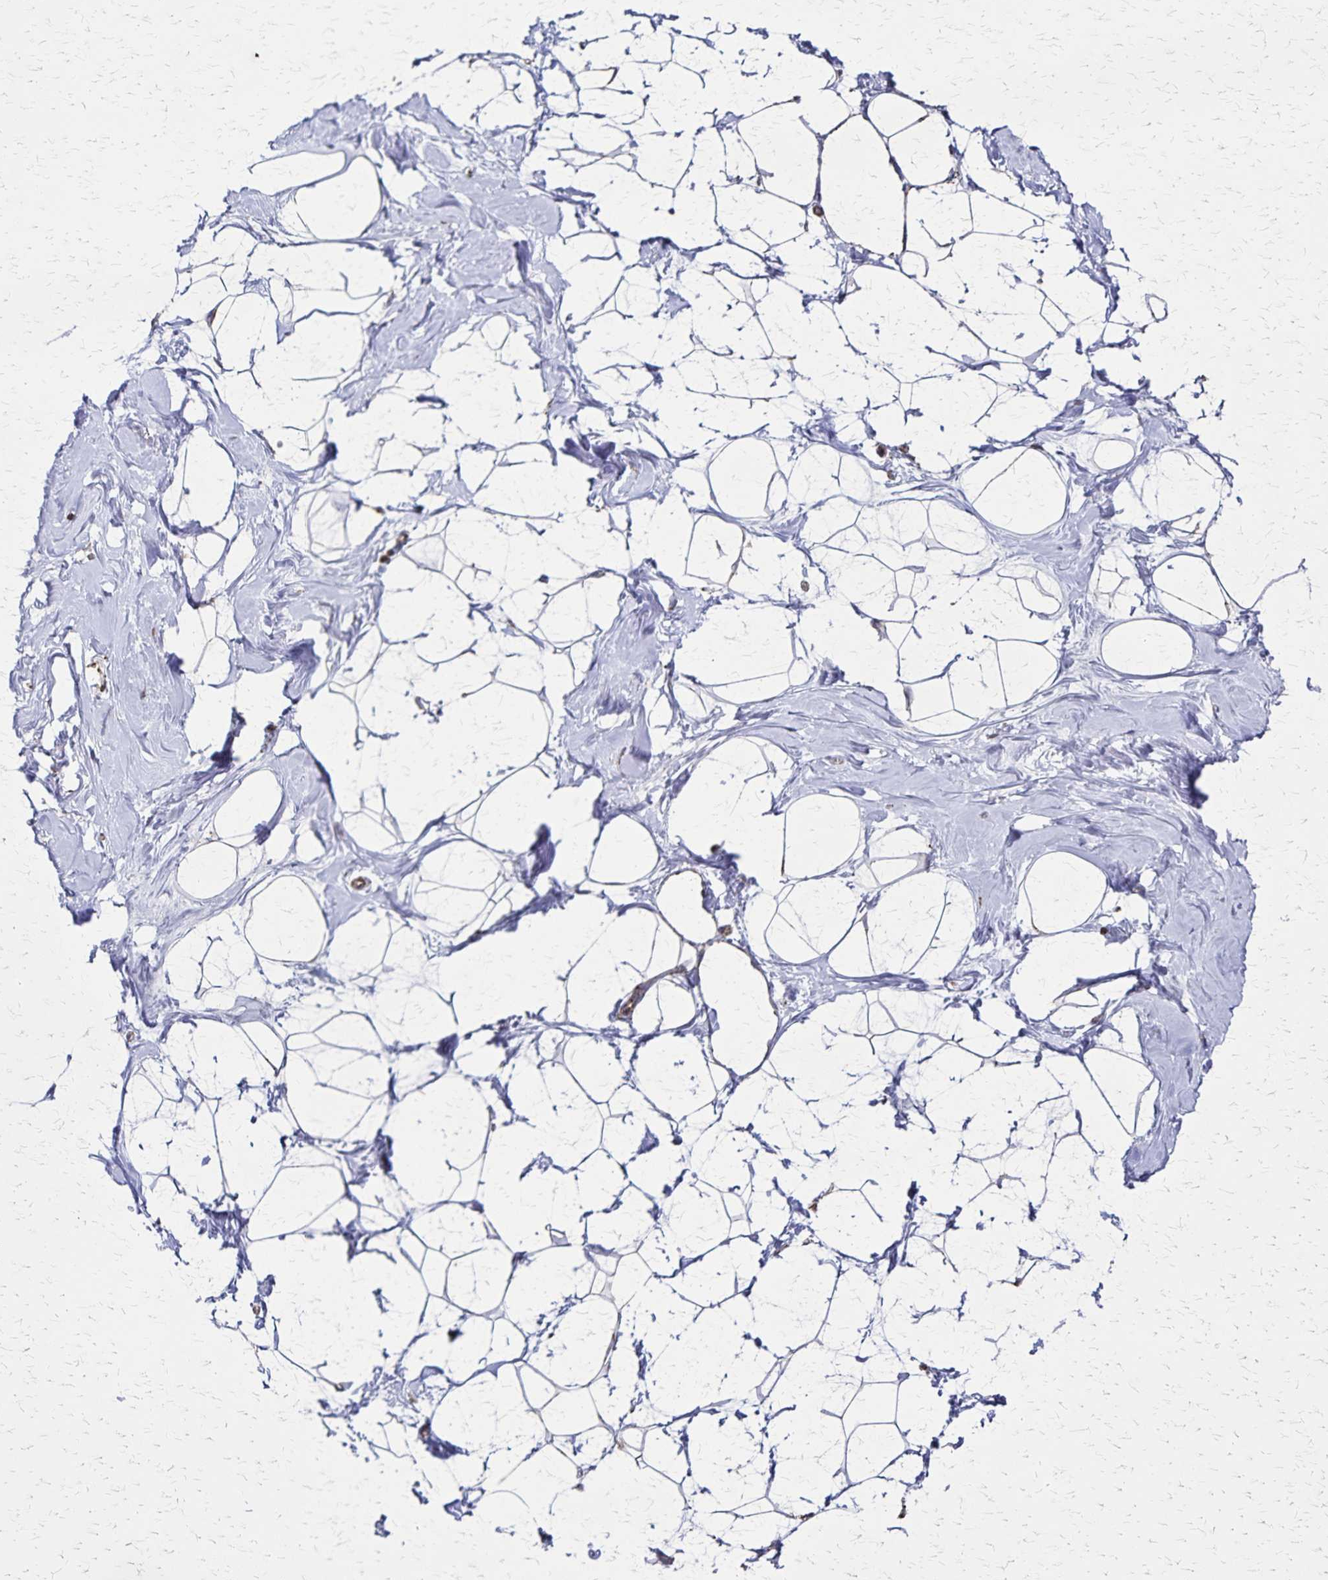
{"staining": {"intensity": "negative", "quantity": "none", "location": "none"}, "tissue": "breast", "cell_type": "Adipocytes", "image_type": "normal", "snomed": [{"axis": "morphology", "description": "Normal tissue, NOS"}, {"axis": "topography", "description": "Breast"}], "caption": "The micrograph exhibits no significant expression in adipocytes of breast.", "gene": "NFS1", "patient": {"sex": "female", "age": 32}}